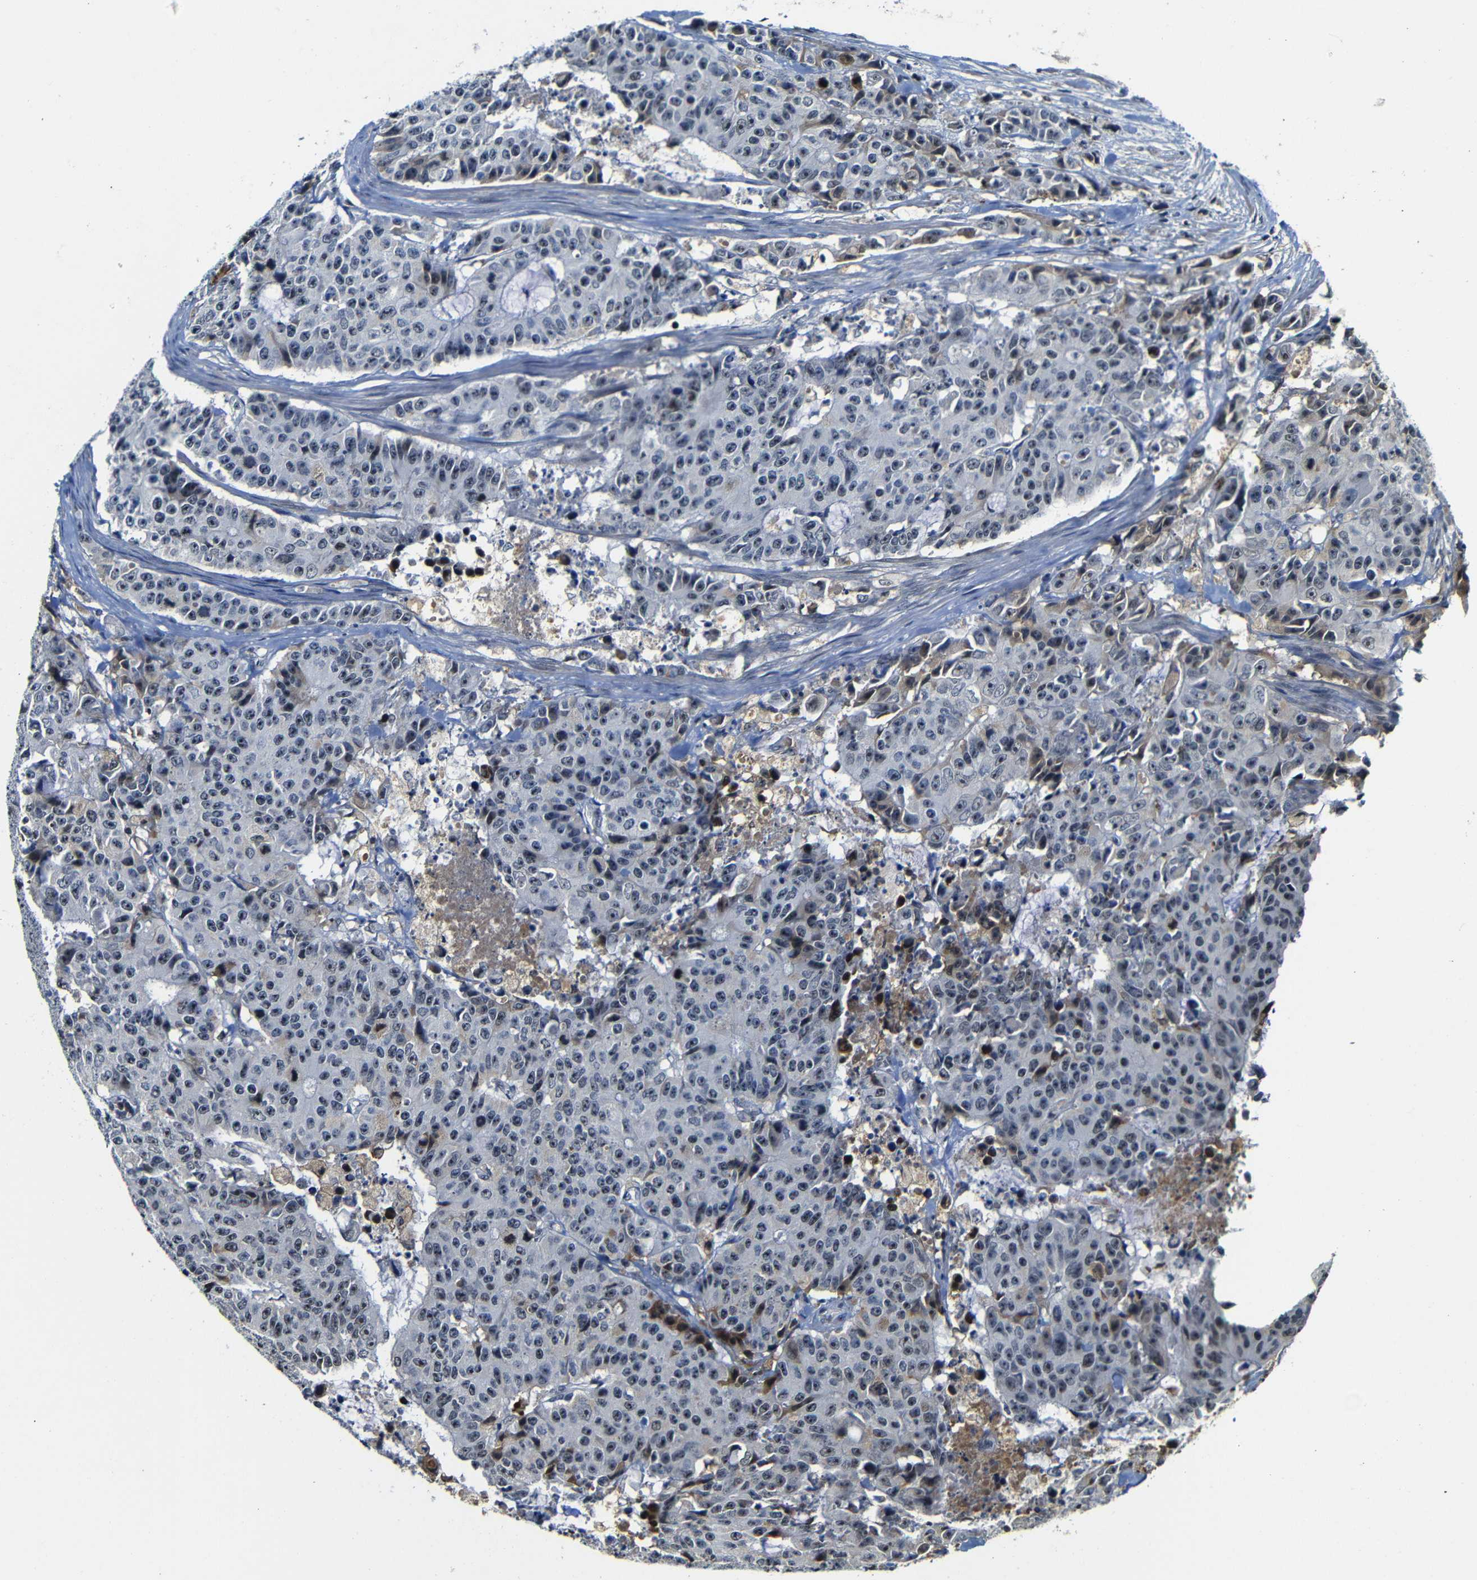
{"staining": {"intensity": "moderate", "quantity": "<25%", "location": "cytoplasmic/membranous,nuclear"}, "tissue": "colorectal cancer", "cell_type": "Tumor cells", "image_type": "cancer", "snomed": [{"axis": "morphology", "description": "Adenocarcinoma, NOS"}, {"axis": "topography", "description": "Colon"}], "caption": "IHC image of human colorectal cancer stained for a protein (brown), which reveals low levels of moderate cytoplasmic/membranous and nuclear positivity in approximately <25% of tumor cells.", "gene": "MYC", "patient": {"sex": "female", "age": 86}}